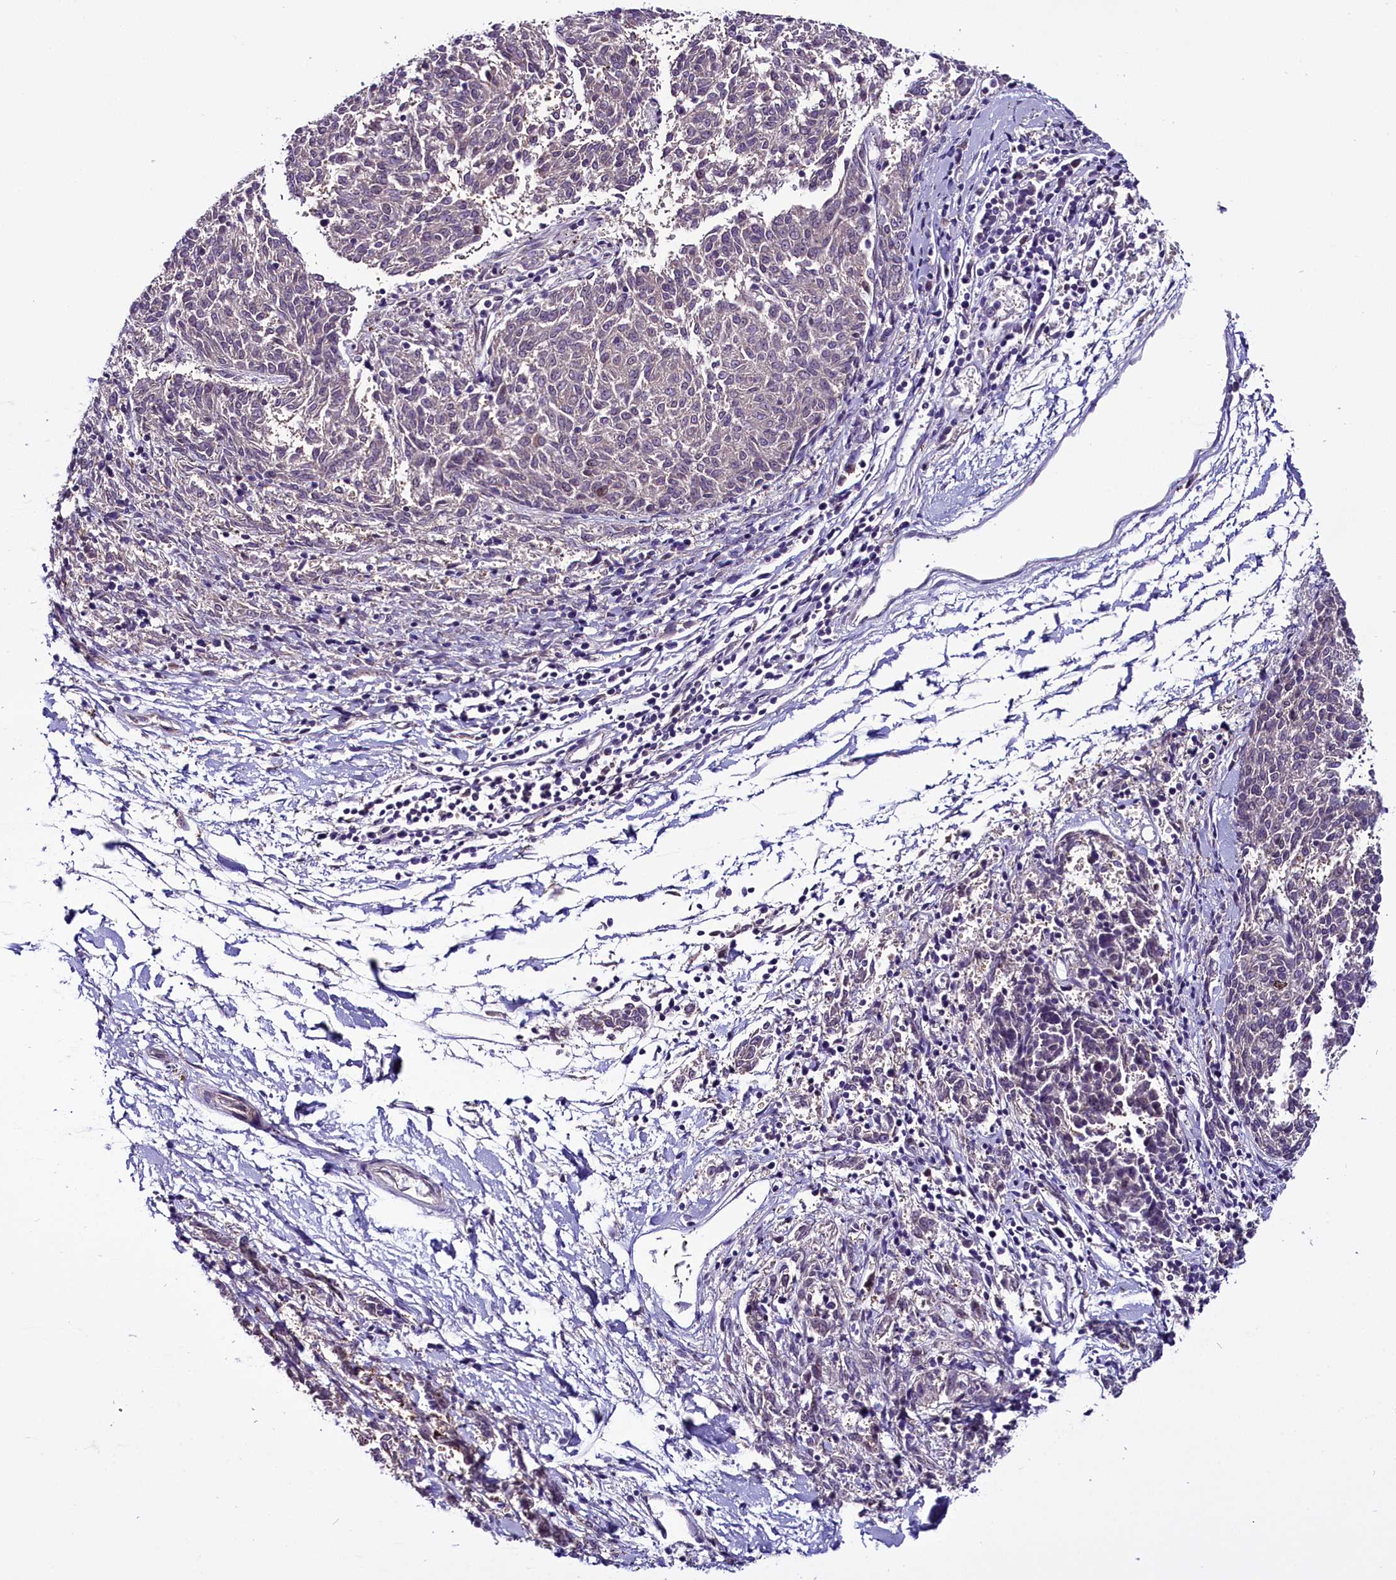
{"staining": {"intensity": "negative", "quantity": "none", "location": "none"}, "tissue": "melanoma", "cell_type": "Tumor cells", "image_type": "cancer", "snomed": [{"axis": "morphology", "description": "Malignant melanoma, NOS"}, {"axis": "topography", "description": "Skin"}], "caption": "Tumor cells are negative for brown protein staining in melanoma.", "gene": "C9orf40", "patient": {"sex": "female", "age": 72}}